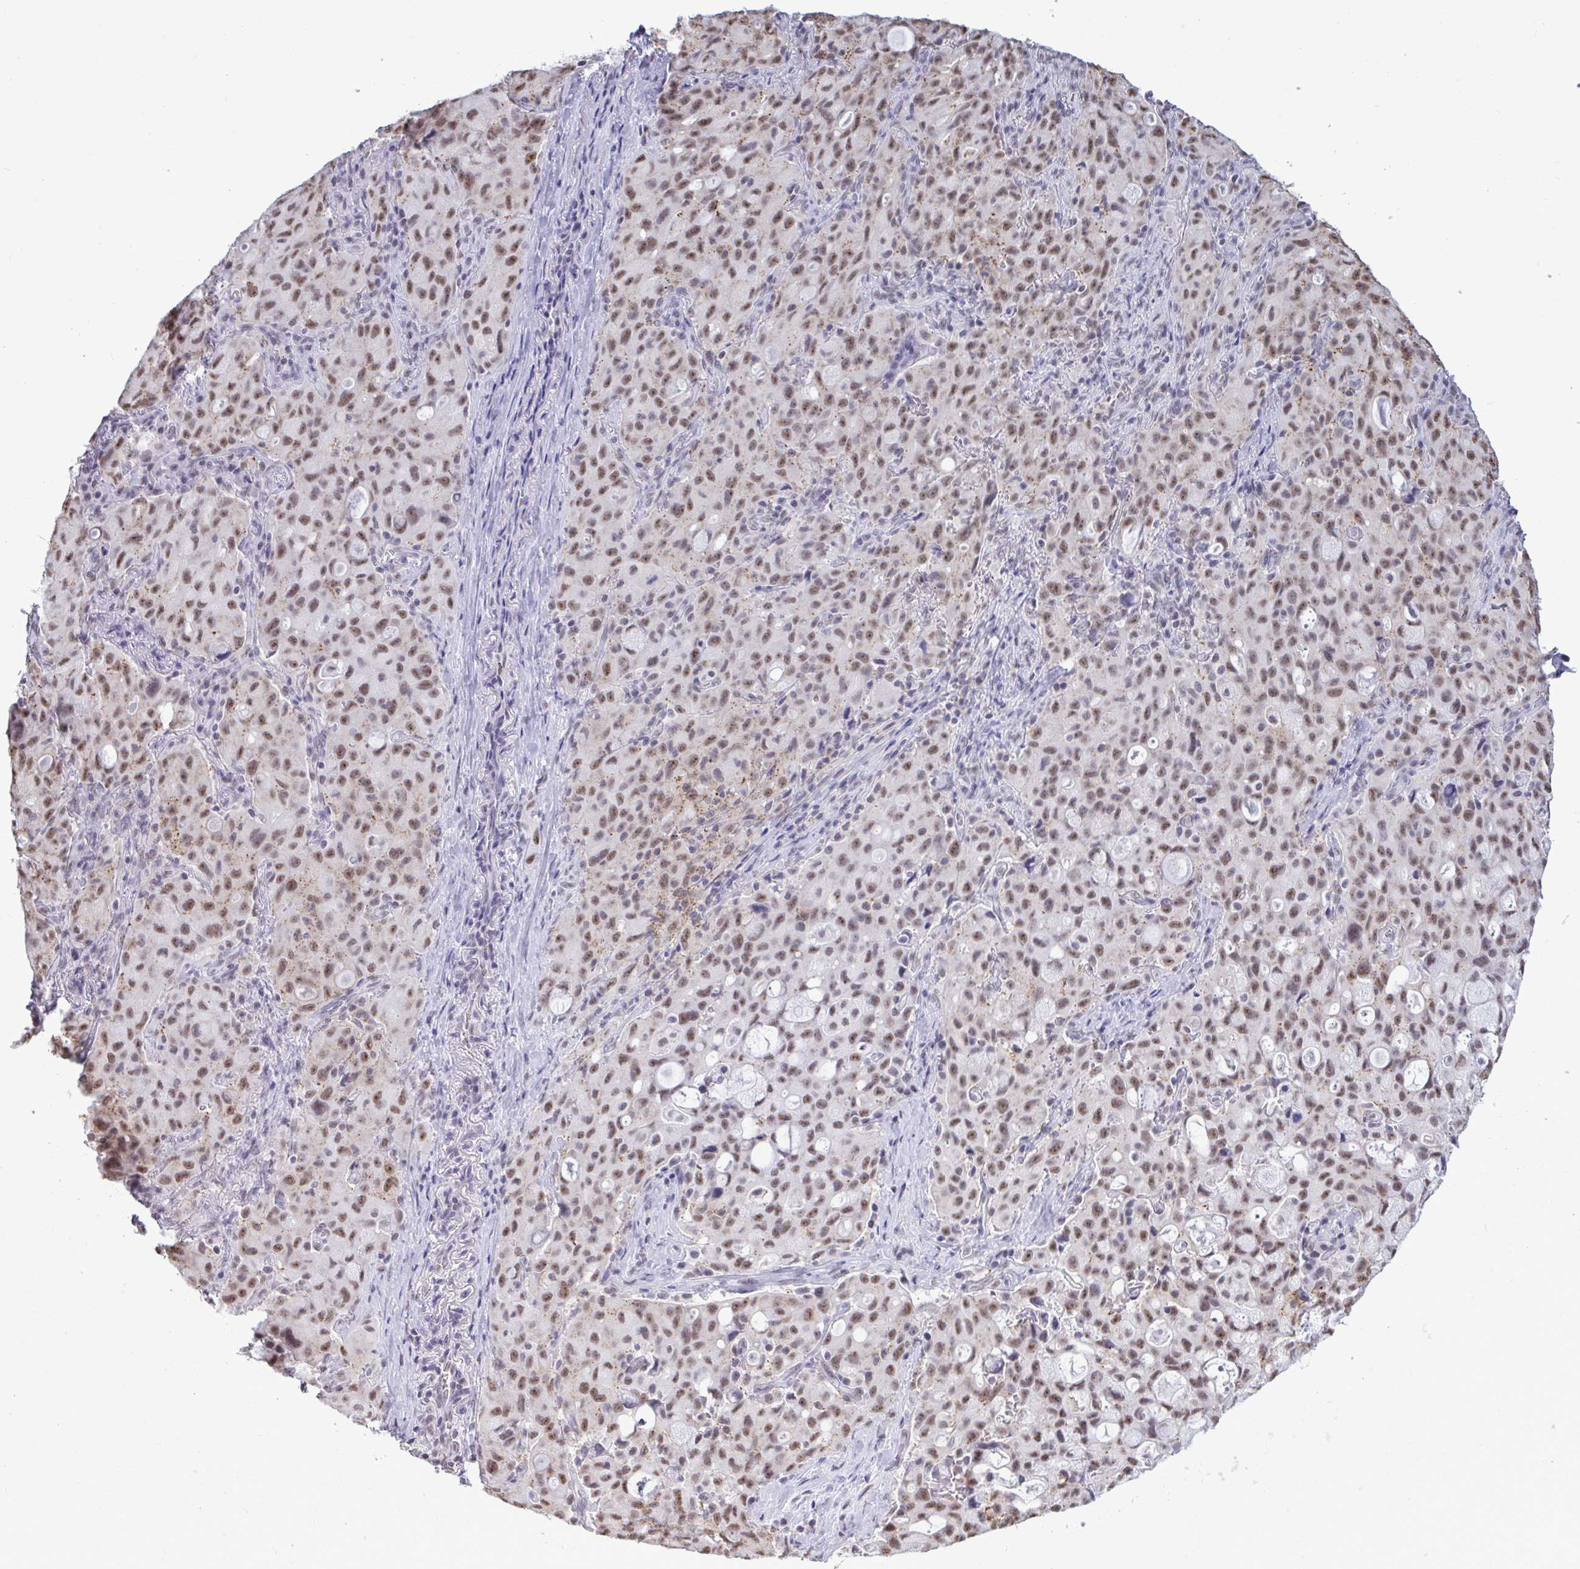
{"staining": {"intensity": "moderate", "quantity": ">75%", "location": "nuclear"}, "tissue": "lung cancer", "cell_type": "Tumor cells", "image_type": "cancer", "snomed": [{"axis": "morphology", "description": "Adenocarcinoma, NOS"}, {"axis": "topography", "description": "Lung"}], "caption": "An immunohistochemistry image of tumor tissue is shown. Protein staining in brown highlights moderate nuclear positivity in lung cancer within tumor cells. (DAB IHC, brown staining for protein, blue staining for nuclei).", "gene": "PUF60", "patient": {"sex": "female", "age": 44}}